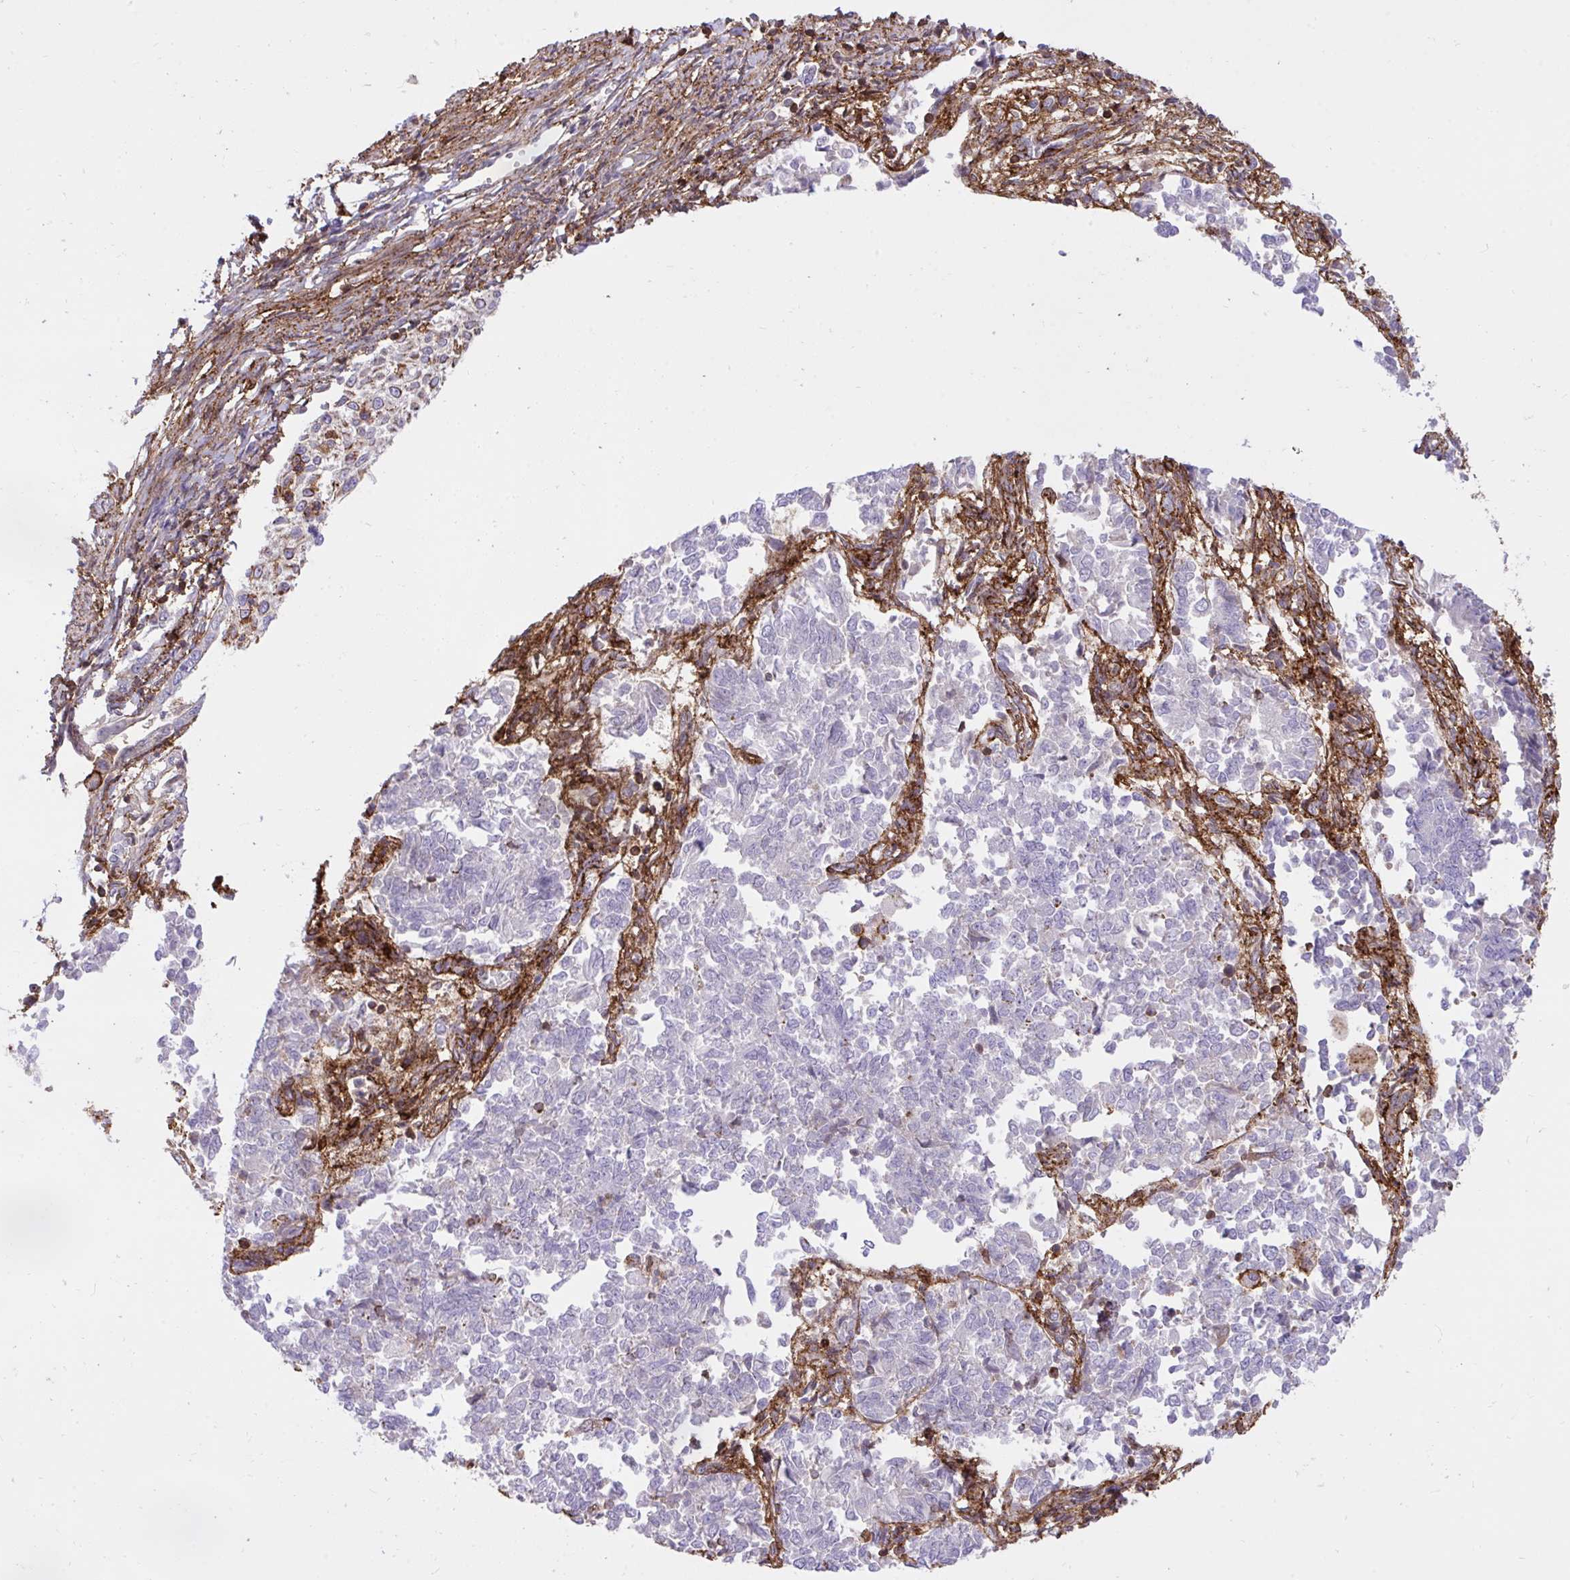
{"staining": {"intensity": "negative", "quantity": "none", "location": "none"}, "tissue": "endometrial cancer", "cell_type": "Tumor cells", "image_type": "cancer", "snomed": [{"axis": "morphology", "description": "Adenocarcinoma, NOS"}, {"axis": "topography", "description": "Endometrium"}], "caption": "Immunohistochemistry (IHC) of human endometrial cancer (adenocarcinoma) displays no staining in tumor cells. (Immunohistochemistry, brightfield microscopy, high magnification).", "gene": "ERI1", "patient": {"sex": "female", "age": 65}}